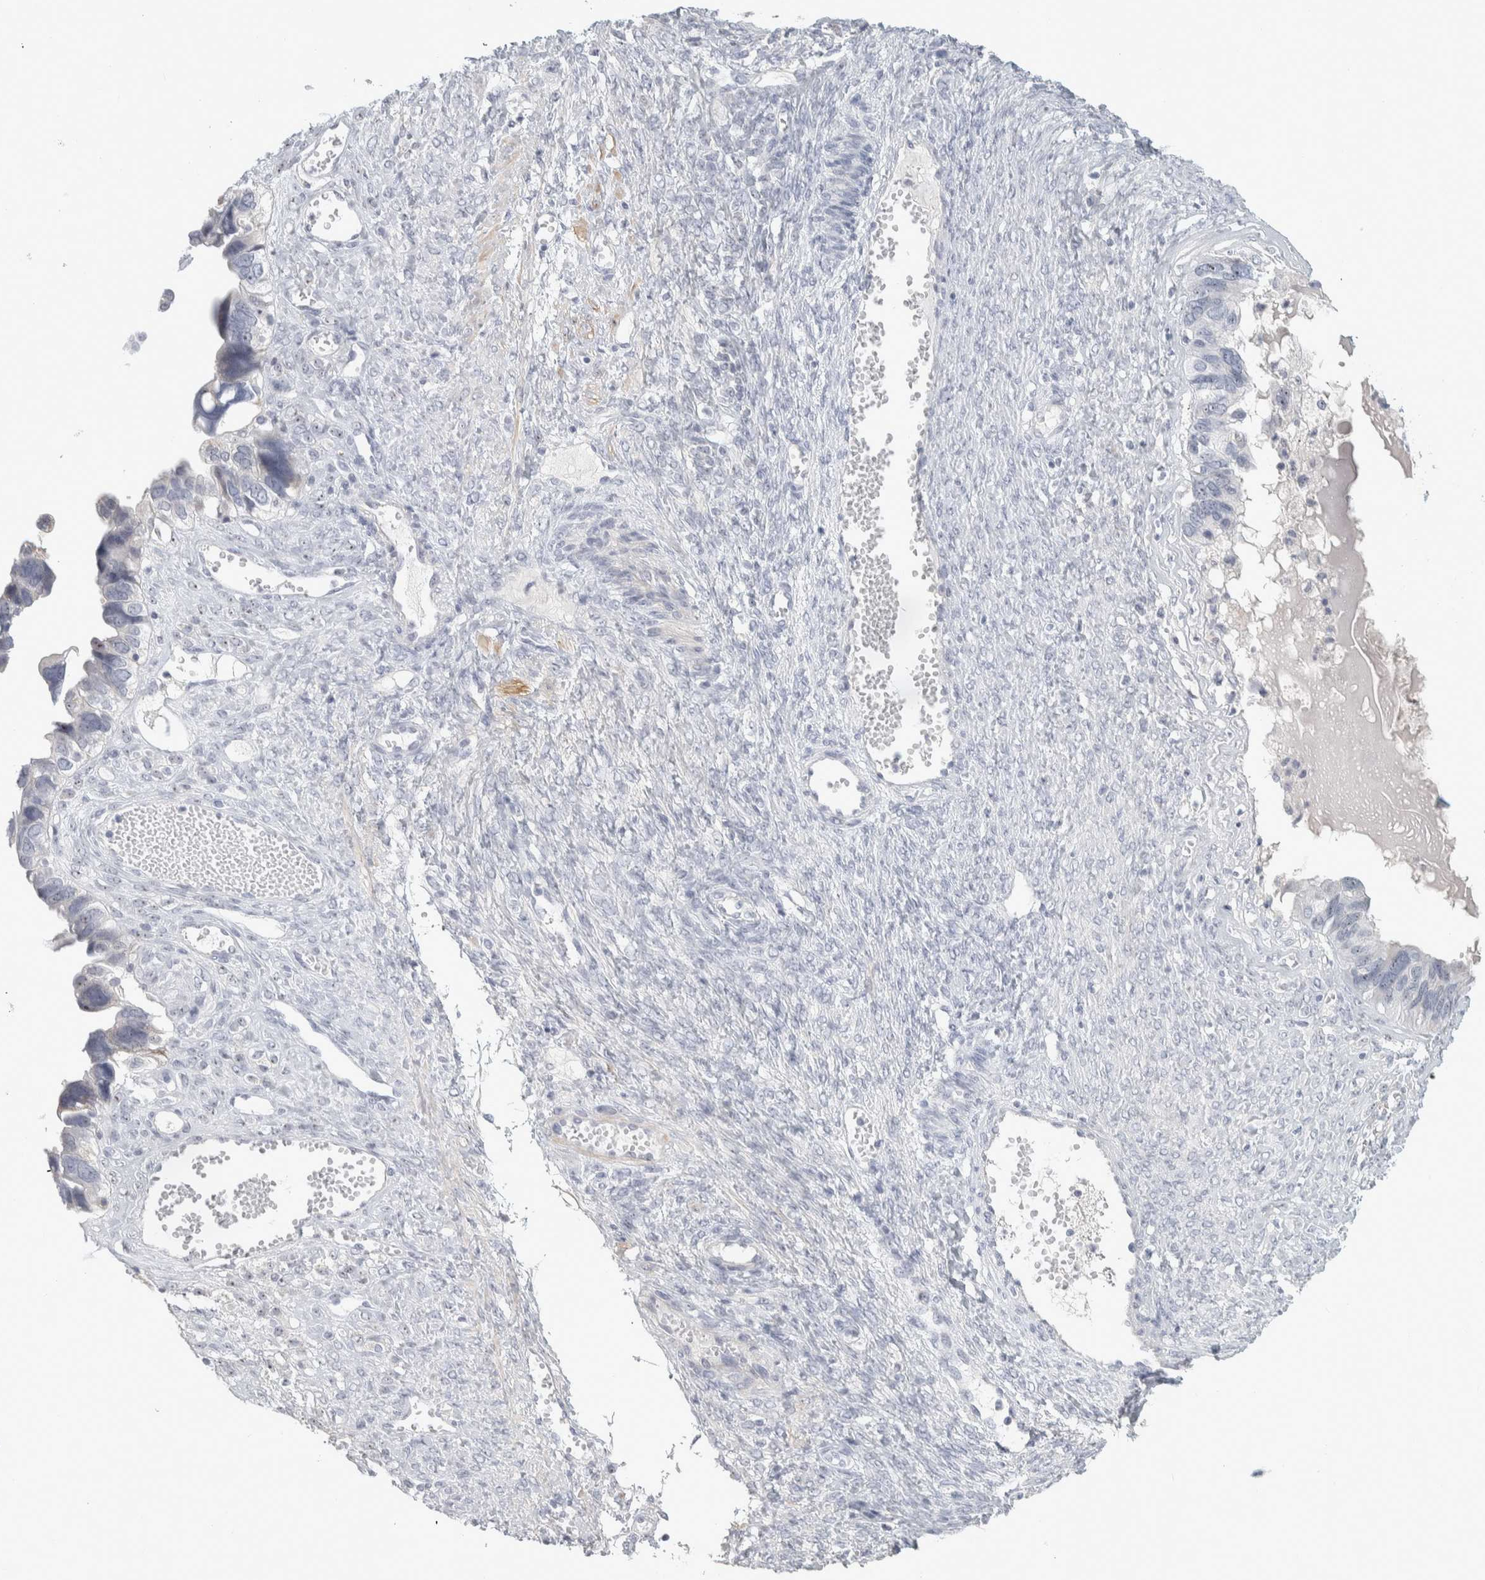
{"staining": {"intensity": "moderate", "quantity": "<25%", "location": "nuclear"}, "tissue": "ovarian cancer", "cell_type": "Tumor cells", "image_type": "cancer", "snomed": [{"axis": "morphology", "description": "Cystadenocarcinoma, serous, NOS"}, {"axis": "topography", "description": "Ovary"}], "caption": "Human ovarian cancer stained for a protein (brown) reveals moderate nuclear positive positivity in approximately <25% of tumor cells.", "gene": "DCXR", "patient": {"sex": "female", "age": 79}}